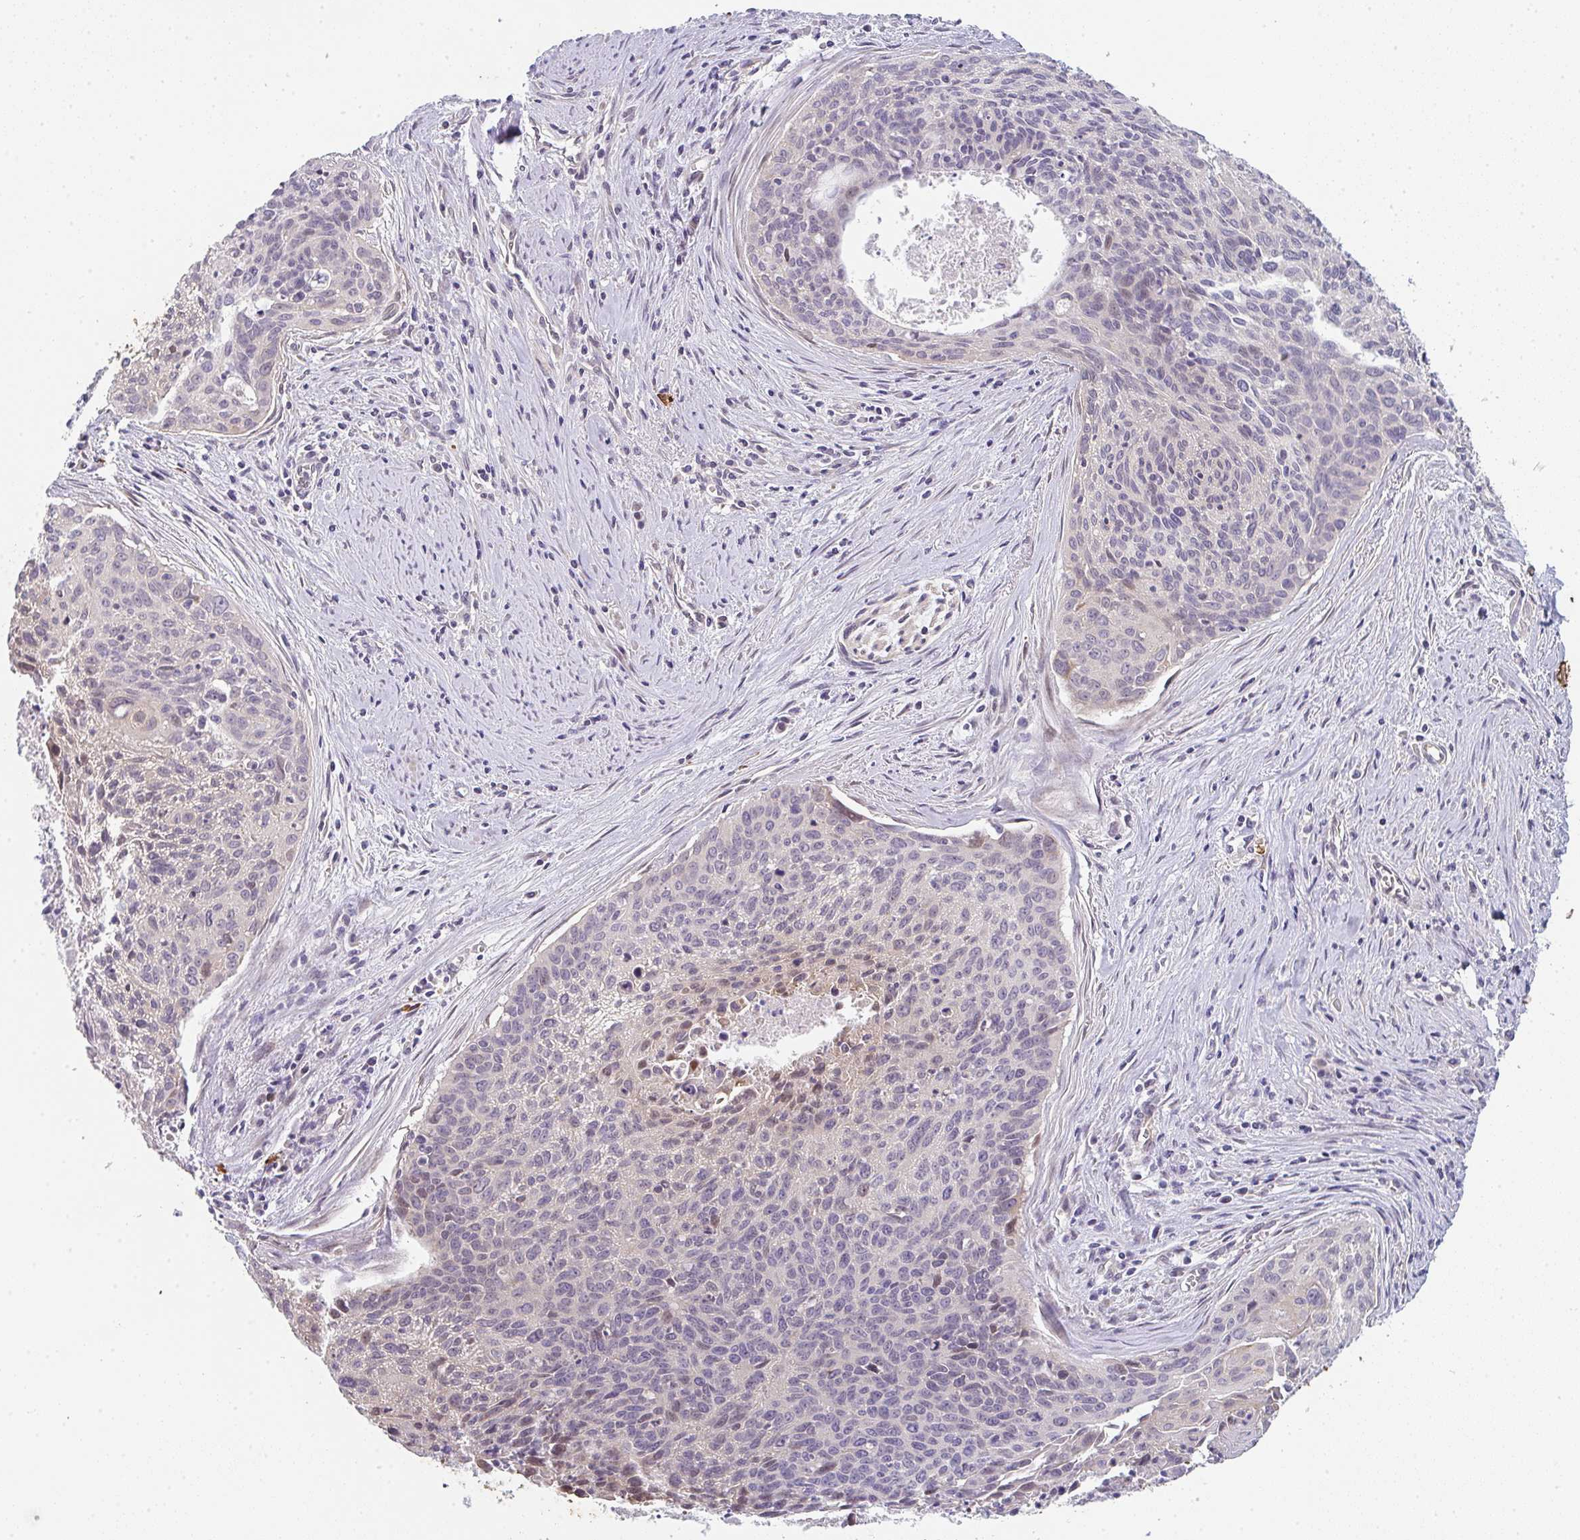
{"staining": {"intensity": "negative", "quantity": "none", "location": "none"}, "tissue": "cervical cancer", "cell_type": "Tumor cells", "image_type": "cancer", "snomed": [{"axis": "morphology", "description": "Squamous cell carcinoma, NOS"}, {"axis": "topography", "description": "Cervix"}], "caption": "Tumor cells are negative for protein expression in human squamous cell carcinoma (cervical).", "gene": "TNFRSF10A", "patient": {"sex": "female", "age": 55}}